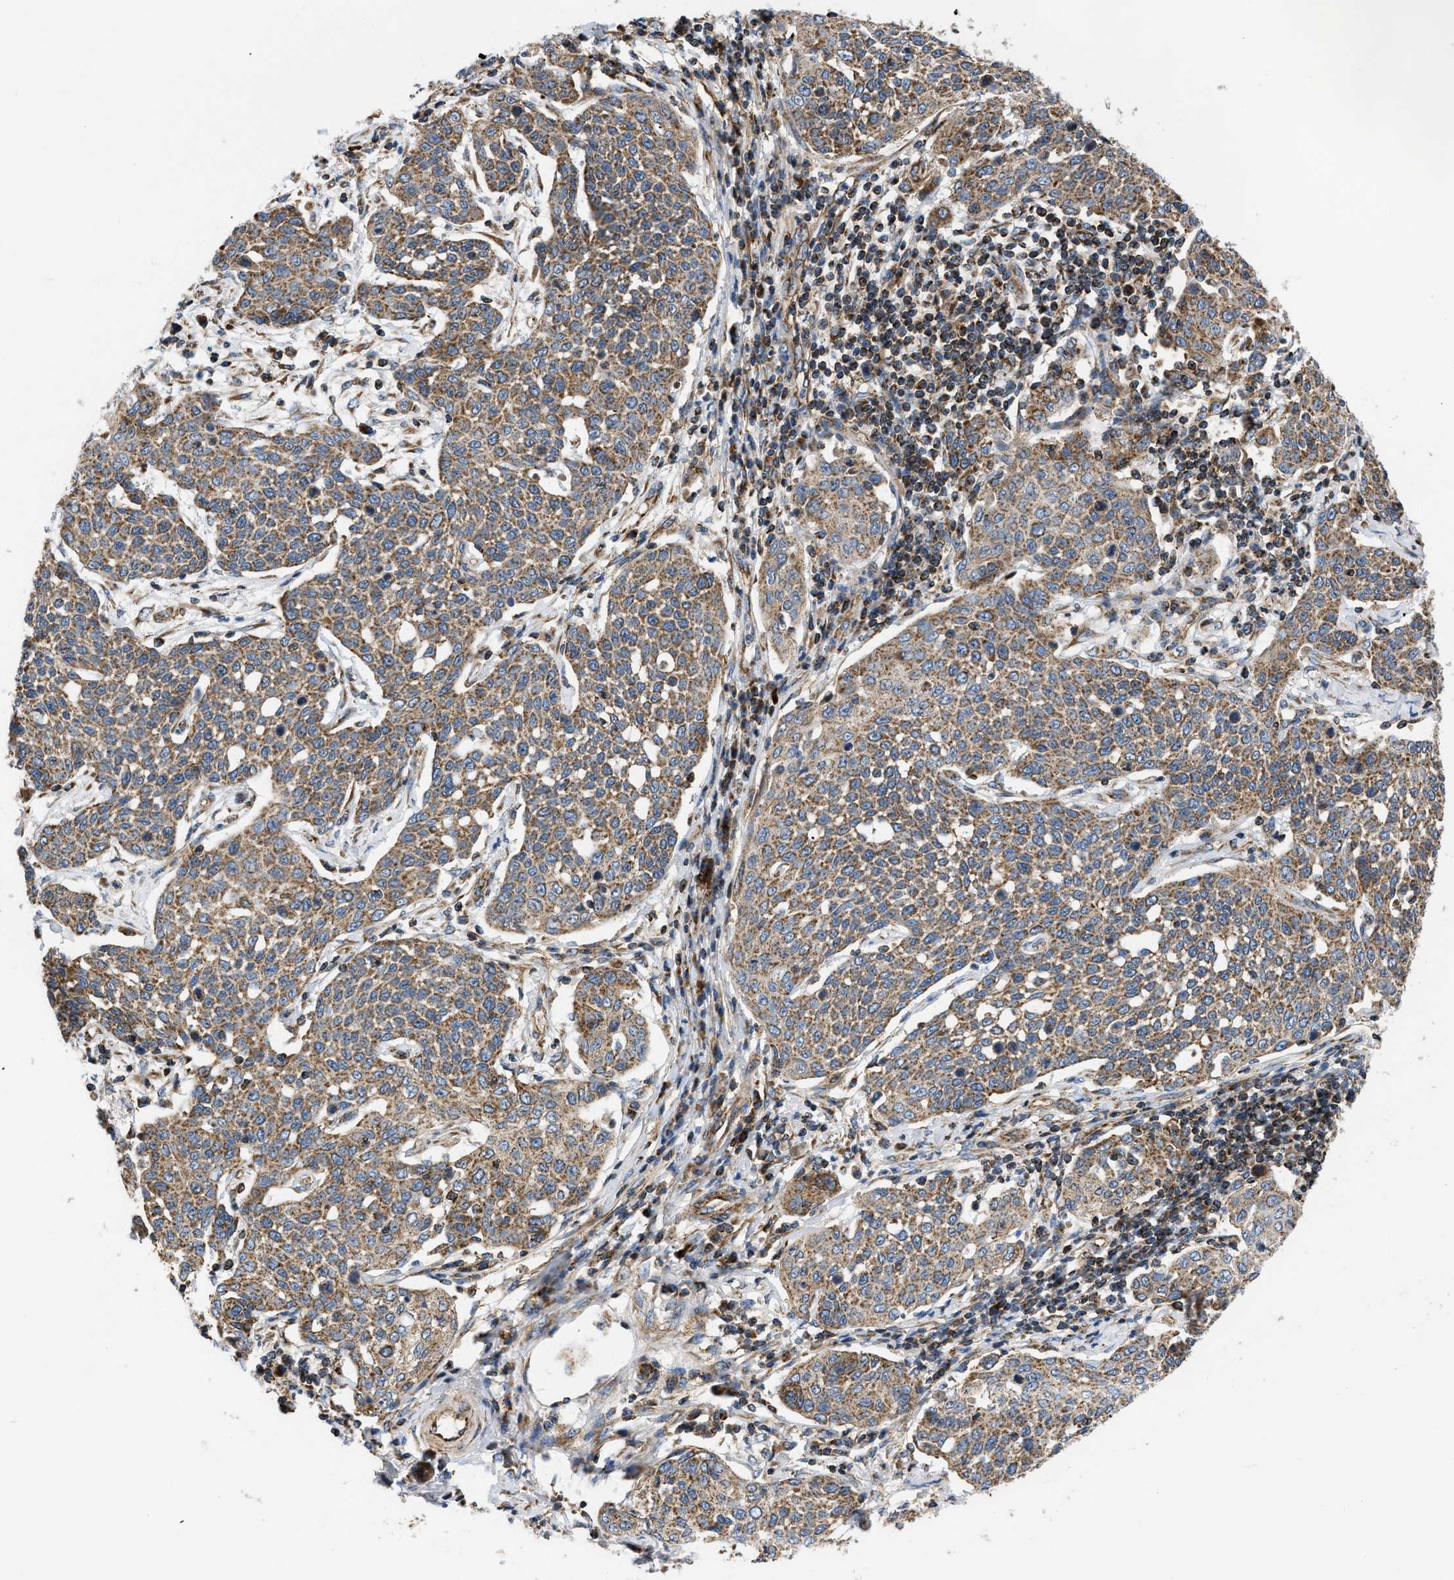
{"staining": {"intensity": "moderate", "quantity": ">75%", "location": "cytoplasmic/membranous"}, "tissue": "cervical cancer", "cell_type": "Tumor cells", "image_type": "cancer", "snomed": [{"axis": "morphology", "description": "Squamous cell carcinoma, NOS"}, {"axis": "topography", "description": "Cervix"}], "caption": "Immunohistochemistry histopathology image of neoplastic tissue: cervical squamous cell carcinoma stained using IHC displays medium levels of moderate protein expression localized specifically in the cytoplasmic/membranous of tumor cells, appearing as a cytoplasmic/membranous brown color.", "gene": "OPTN", "patient": {"sex": "female", "age": 34}}